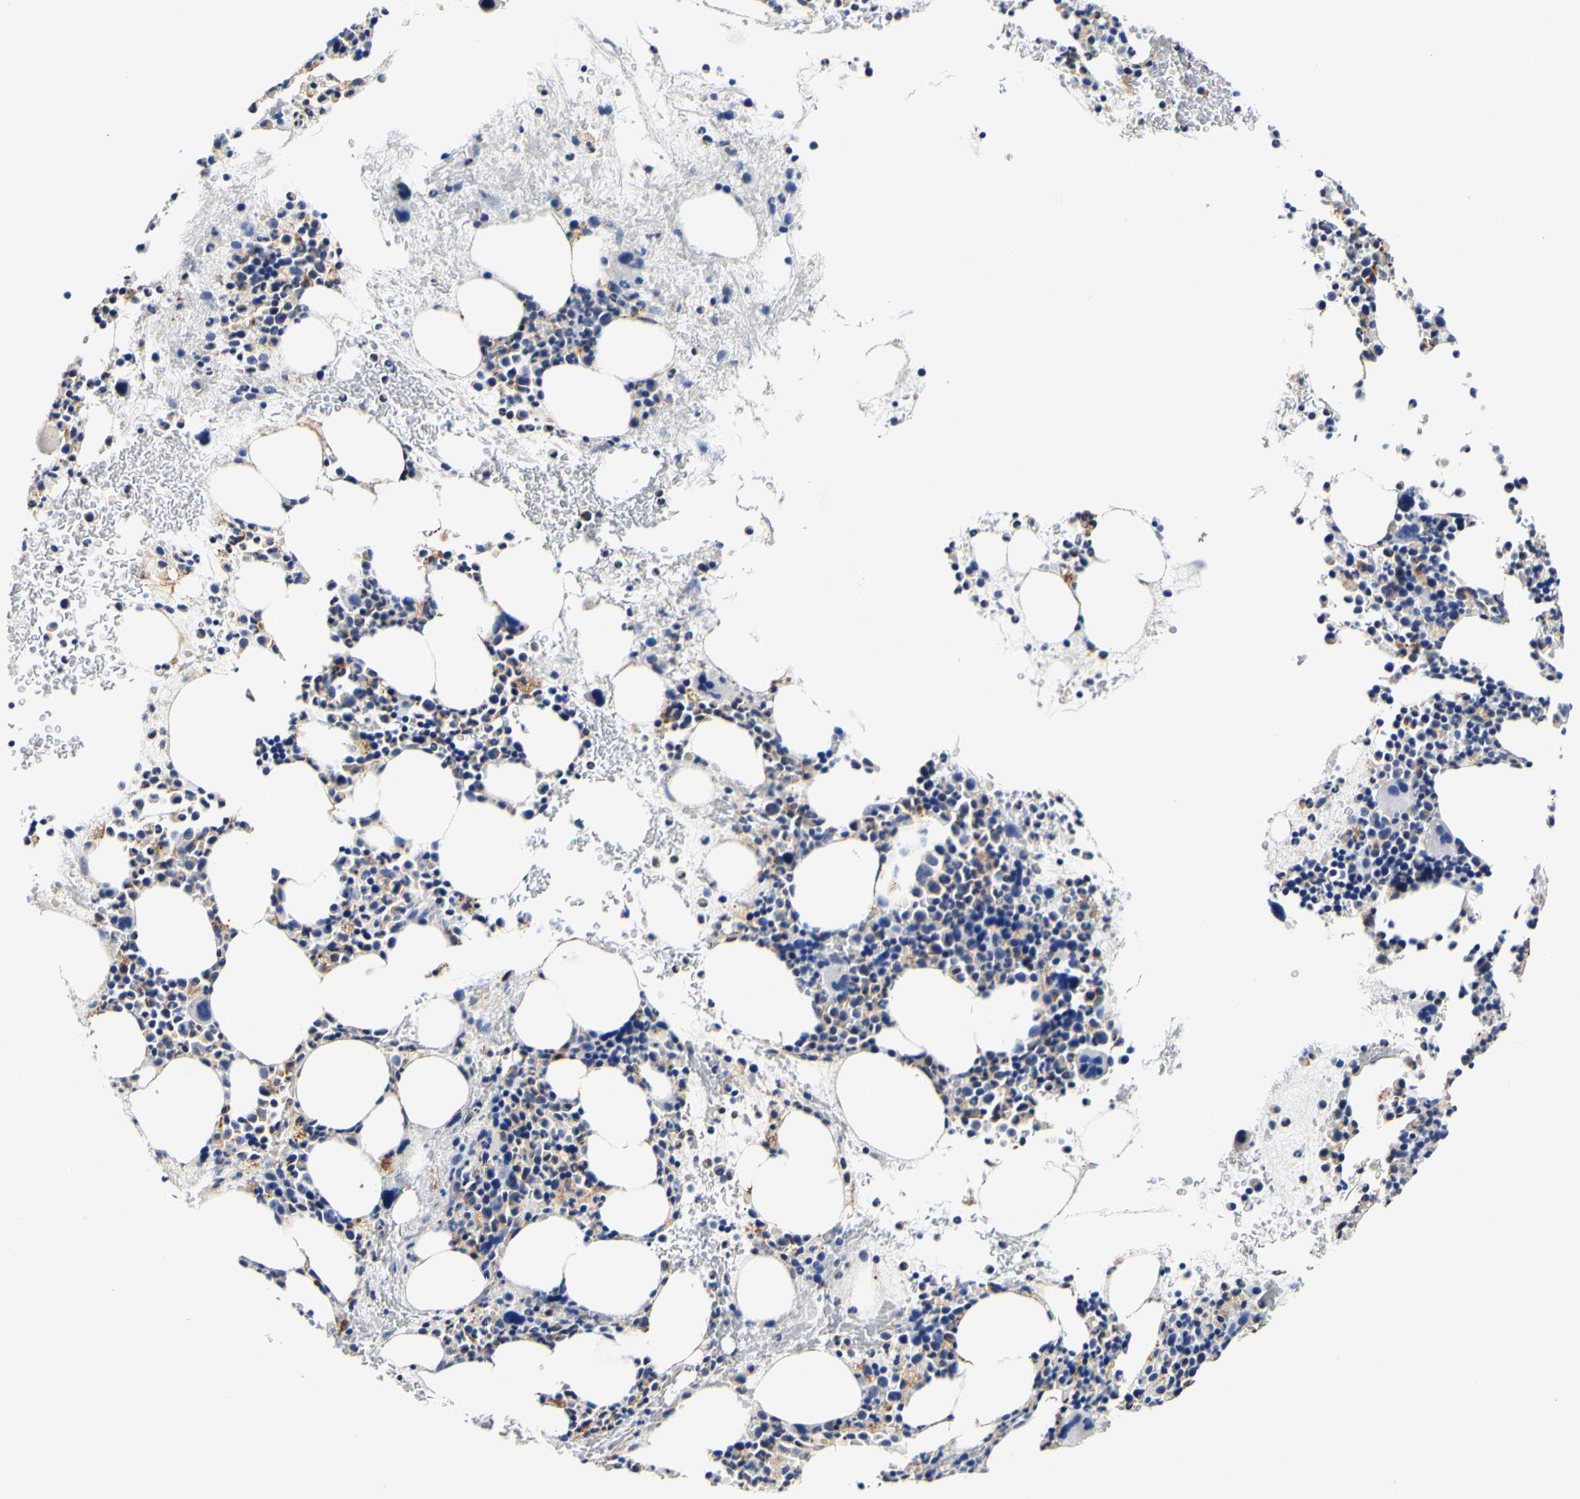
{"staining": {"intensity": "moderate", "quantity": "<25%", "location": "cytoplasmic/membranous"}, "tissue": "bone marrow", "cell_type": "Hematopoietic cells", "image_type": "normal", "snomed": [{"axis": "morphology", "description": "Normal tissue, NOS"}, {"axis": "morphology", "description": "Inflammation, NOS"}, {"axis": "topography", "description": "Bone marrow"}], "caption": "The immunohistochemical stain shows moderate cytoplasmic/membranous expression in hematopoietic cells of unremarkable bone marrow.", "gene": "CAMK4", "patient": {"sex": "male", "age": 73}}